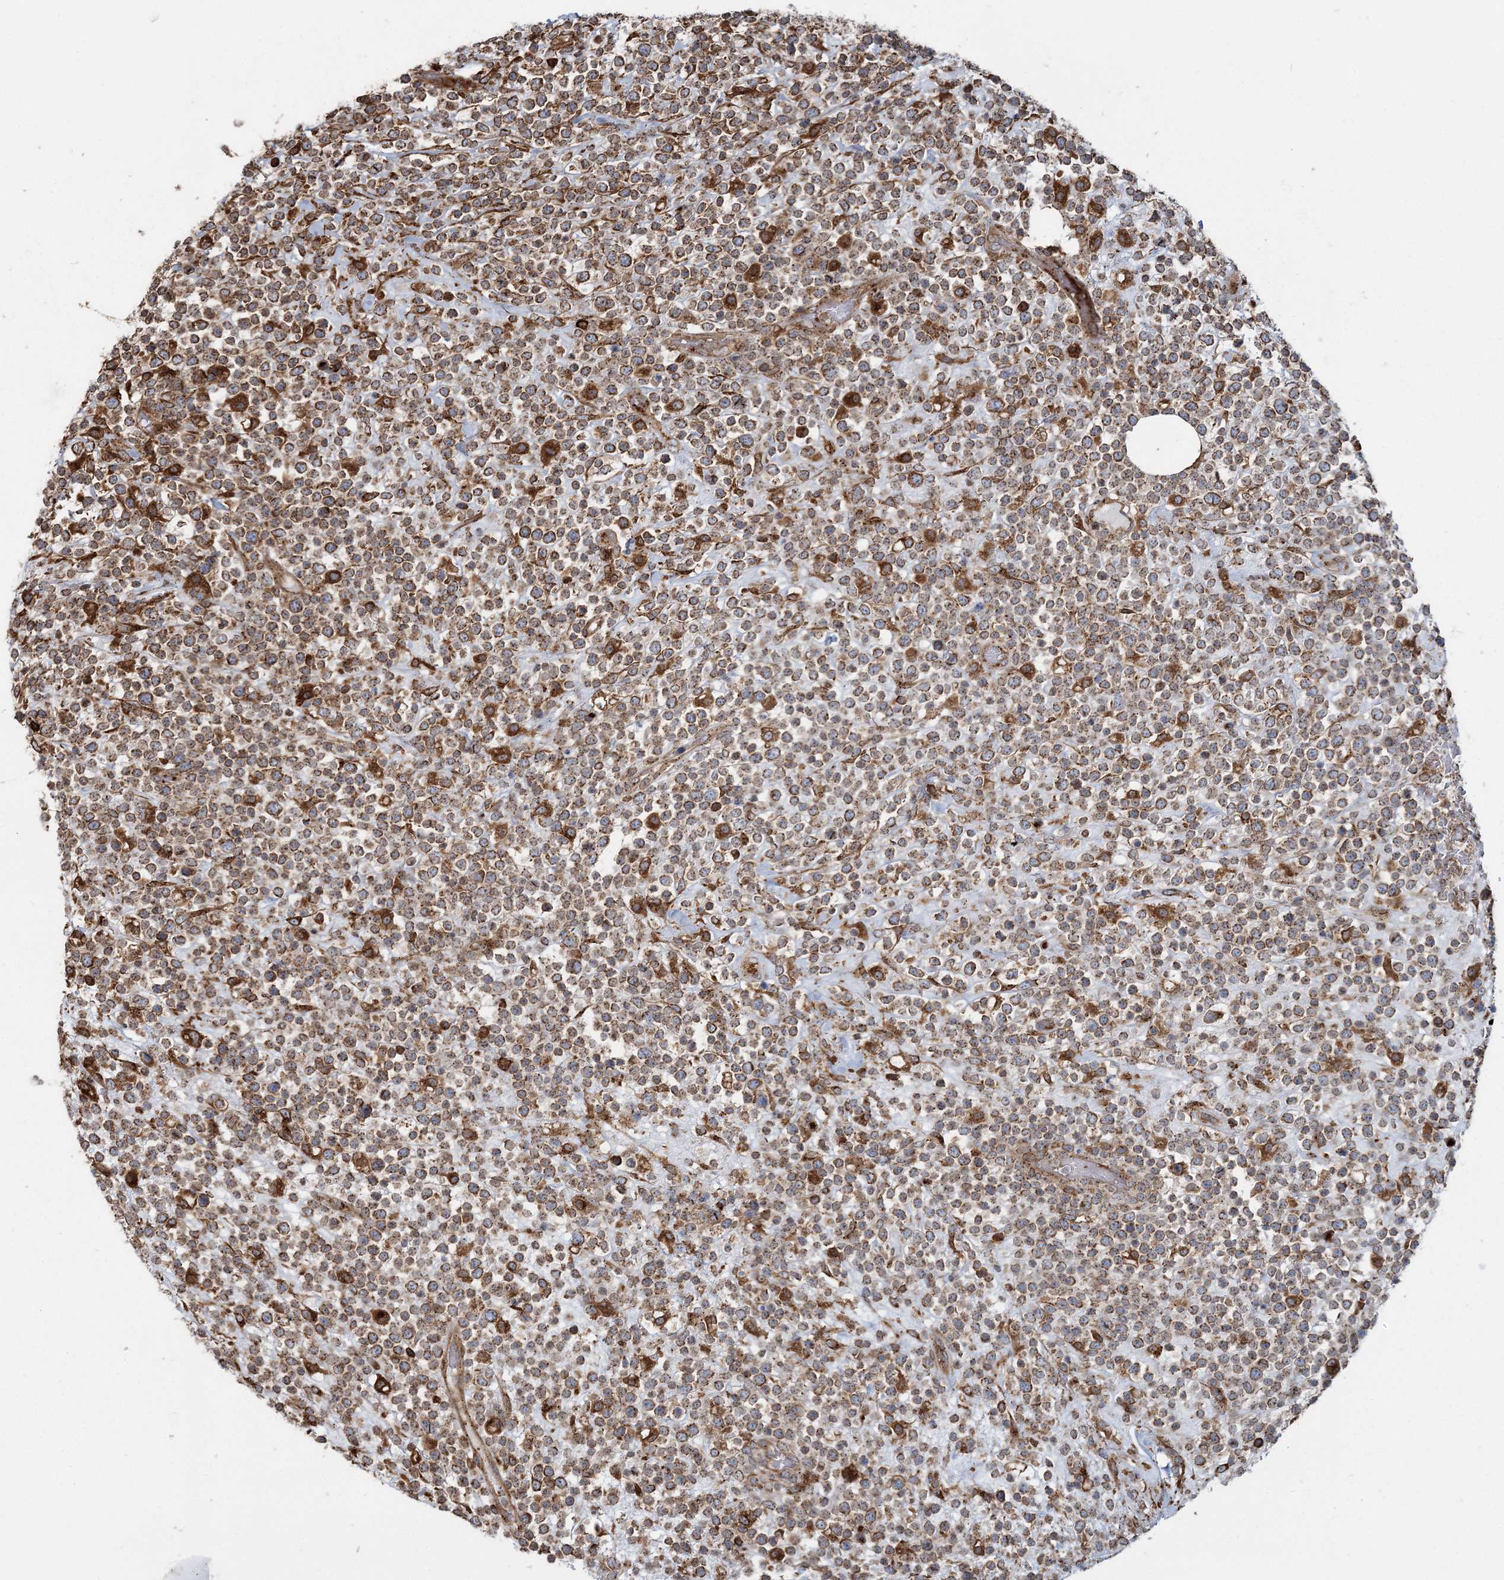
{"staining": {"intensity": "moderate", "quantity": ">75%", "location": "cytoplasmic/membranous"}, "tissue": "lymphoma", "cell_type": "Tumor cells", "image_type": "cancer", "snomed": [{"axis": "morphology", "description": "Malignant lymphoma, non-Hodgkin's type, High grade"}, {"axis": "topography", "description": "Colon"}], "caption": "High-magnification brightfield microscopy of malignant lymphoma, non-Hodgkin's type (high-grade) stained with DAB (3,3'-diaminobenzidine) (brown) and counterstained with hematoxylin (blue). tumor cells exhibit moderate cytoplasmic/membranous positivity is present in approximately>75% of cells. The protein of interest is shown in brown color, while the nuclei are stained blue.", "gene": "TRAF3IP2", "patient": {"sex": "female", "age": 53}}